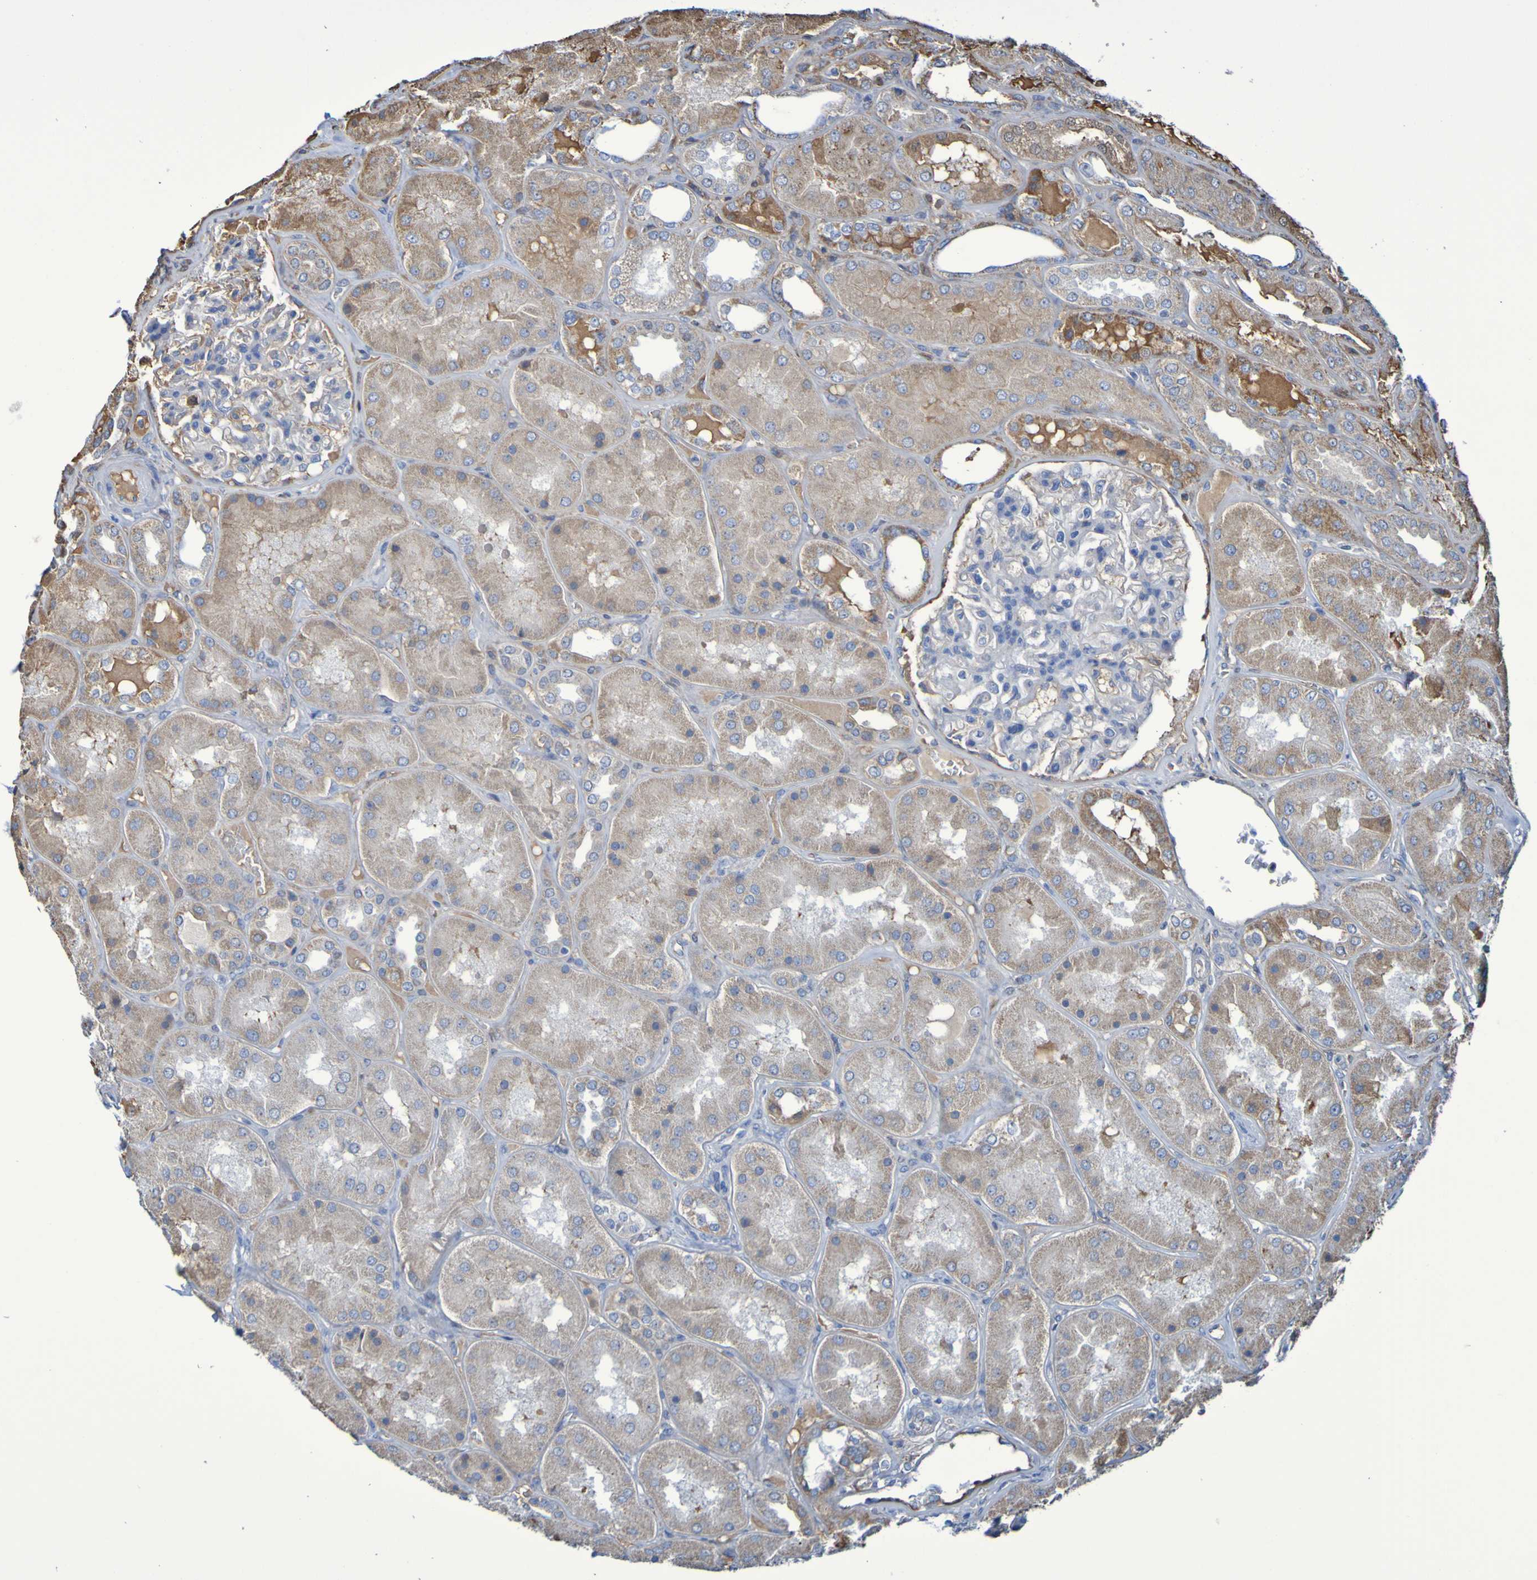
{"staining": {"intensity": "weak", "quantity": "<25%", "location": "cytoplasmic/membranous"}, "tissue": "kidney", "cell_type": "Cells in glomeruli", "image_type": "normal", "snomed": [{"axis": "morphology", "description": "Normal tissue, NOS"}, {"axis": "topography", "description": "Kidney"}], "caption": "High power microscopy image of an IHC image of benign kidney, revealing no significant positivity in cells in glomeruli. (DAB (3,3'-diaminobenzidine) immunohistochemistry visualized using brightfield microscopy, high magnification).", "gene": "CNTN2", "patient": {"sex": "female", "age": 56}}